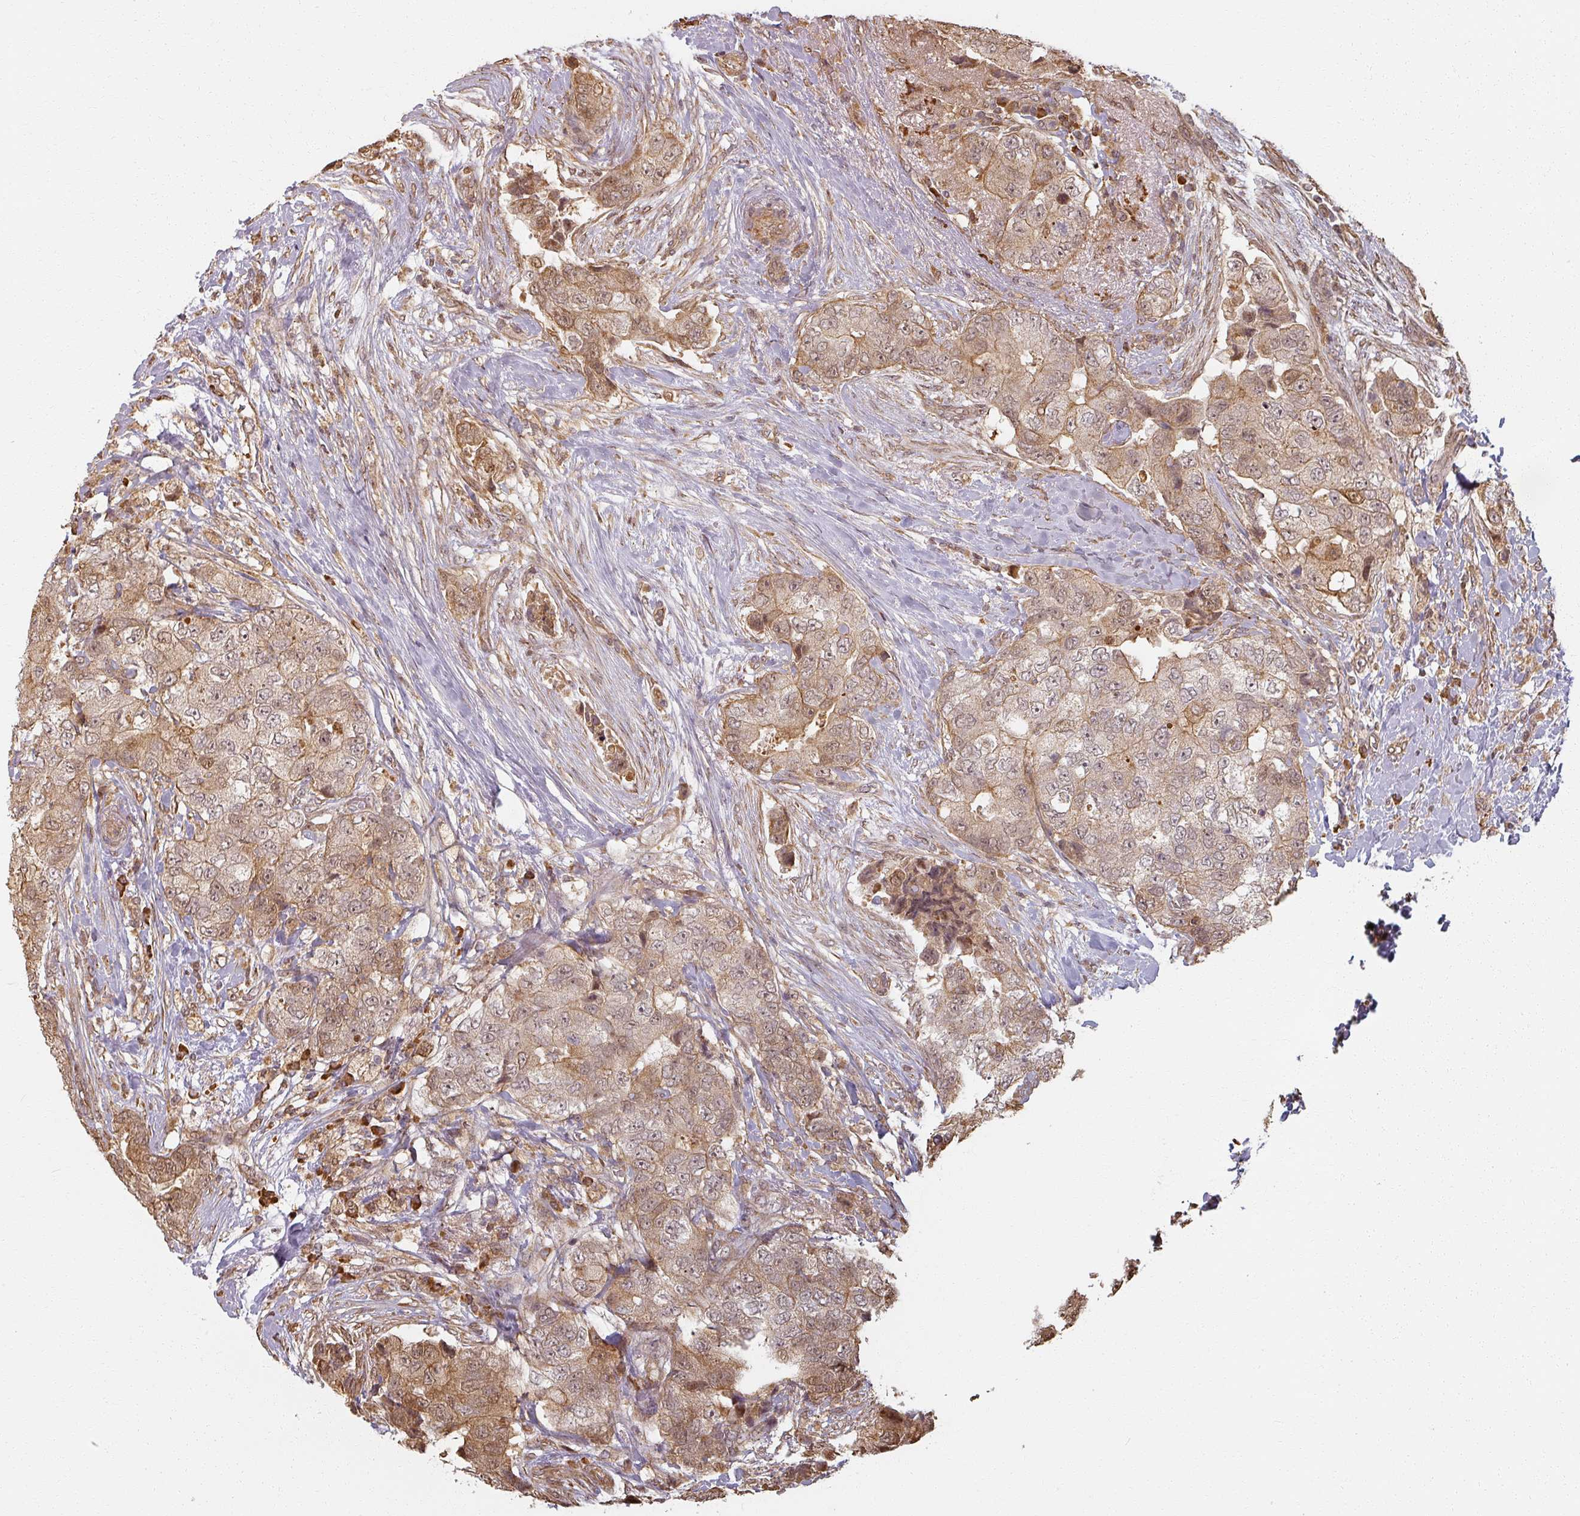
{"staining": {"intensity": "moderate", "quantity": ">75%", "location": "cytoplasmic/membranous,nuclear"}, "tissue": "breast cancer", "cell_type": "Tumor cells", "image_type": "cancer", "snomed": [{"axis": "morphology", "description": "Normal tissue, NOS"}, {"axis": "morphology", "description": "Duct carcinoma"}, {"axis": "topography", "description": "Breast"}], "caption": "Tumor cells display medium levels of moderate cytoplasmic/membranous and nuclear staining in approximately >75% of cells in human intraductal carcinoma (breast).", "gene": "MED19", "patient": {"sex": "female", "age": 62}}